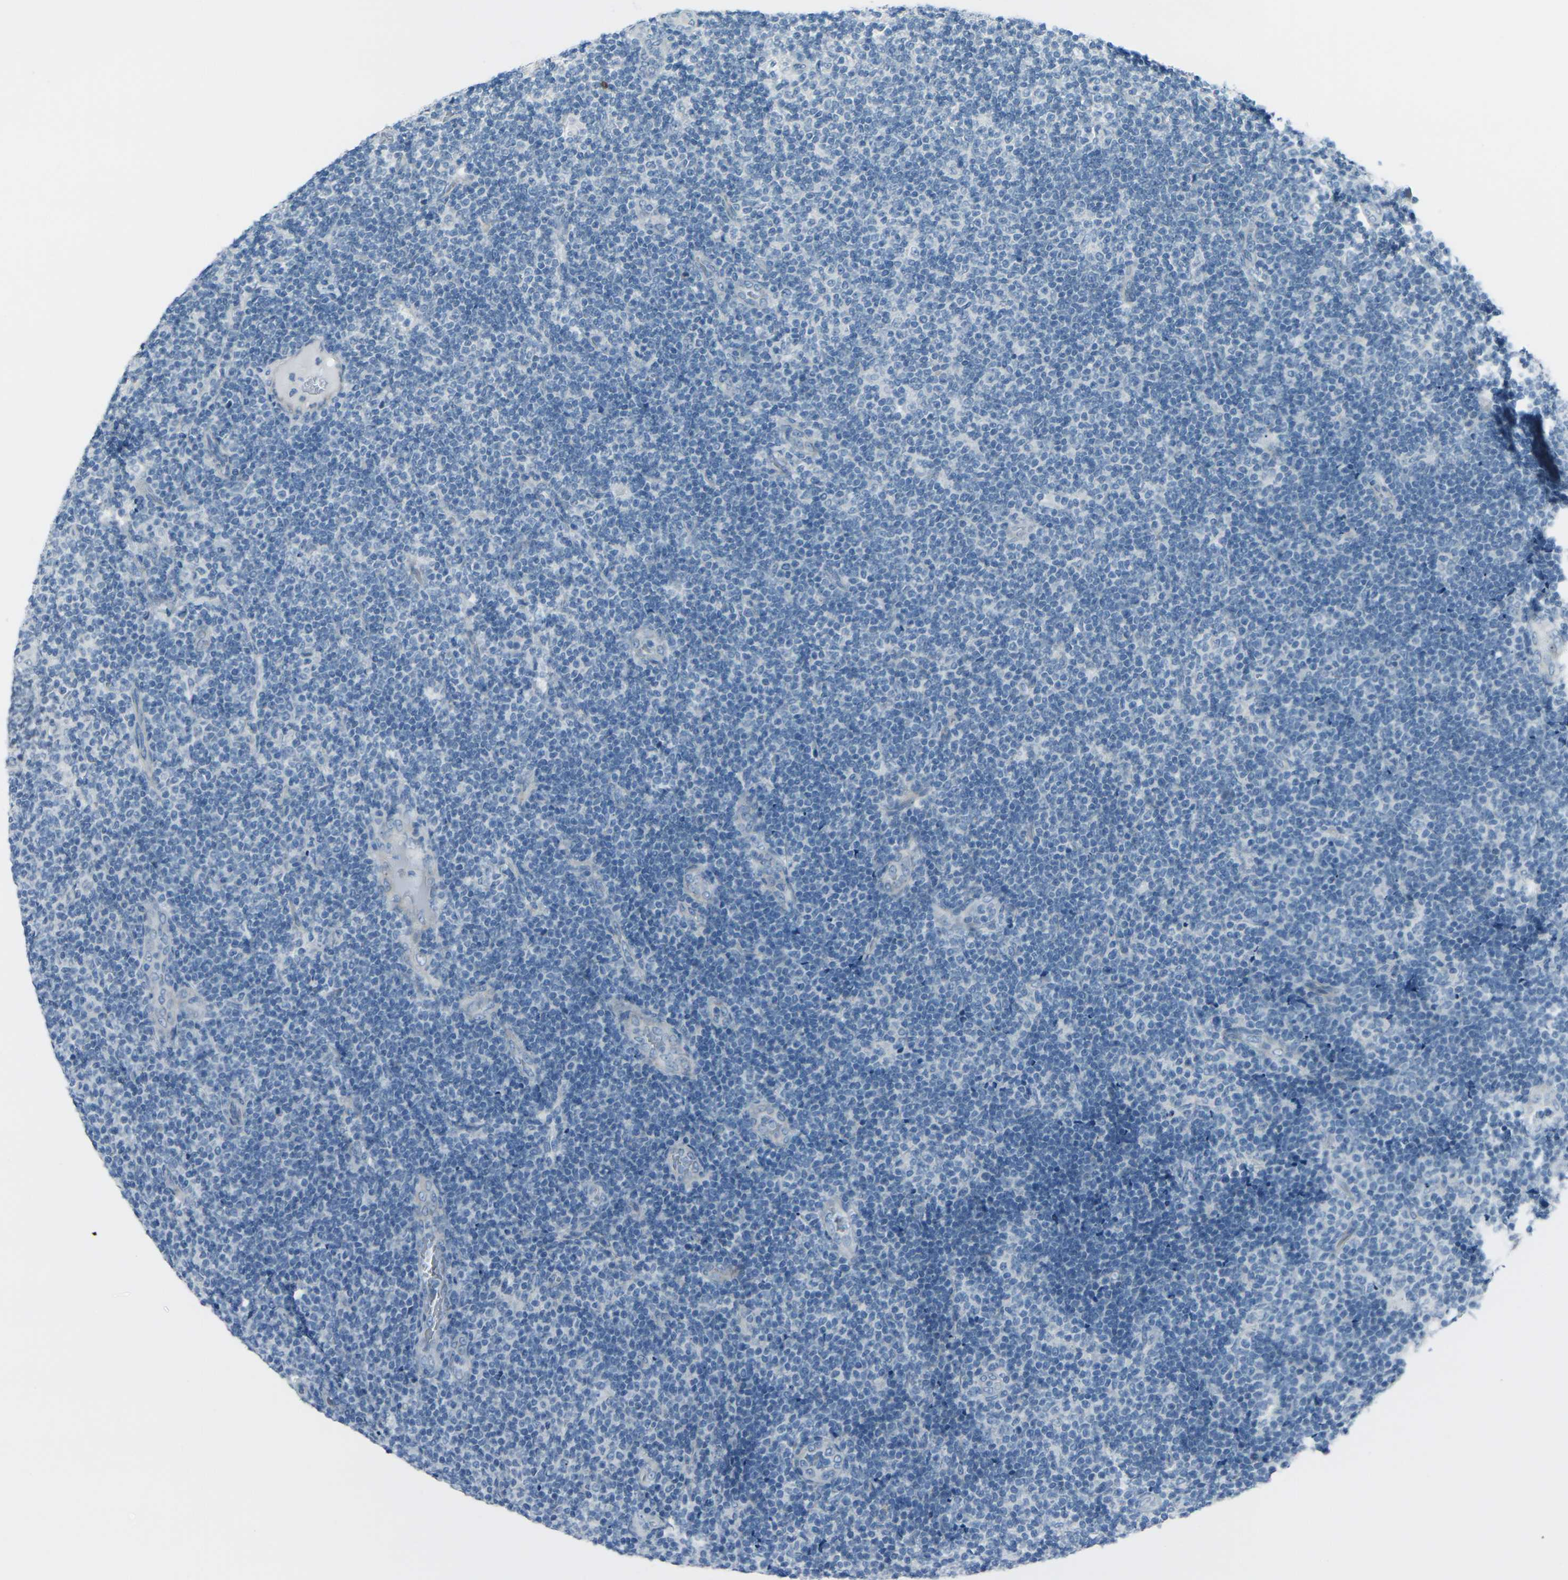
{"staining": {"intensity": "negative", "quantity": "none", "location": "none"}, "tissue": "lymphoma", "cell_type": "Tumor cells", "image_type": "cancer", "snomed": [{"axis": "morphology", "description": "Malignant lymphoma, non-Hodgkin's type, Low grade"}, {"axis": "topography", "description": "Lymph node"}], "caption": "This is an immunohistochemistry micrograph of malignant lymphoma, non-Hodgkin's type (low-grade). There is no expression in tumor cells.", "gene": "ANKRD46", "patient": {"sex": "male", "age": 83}}